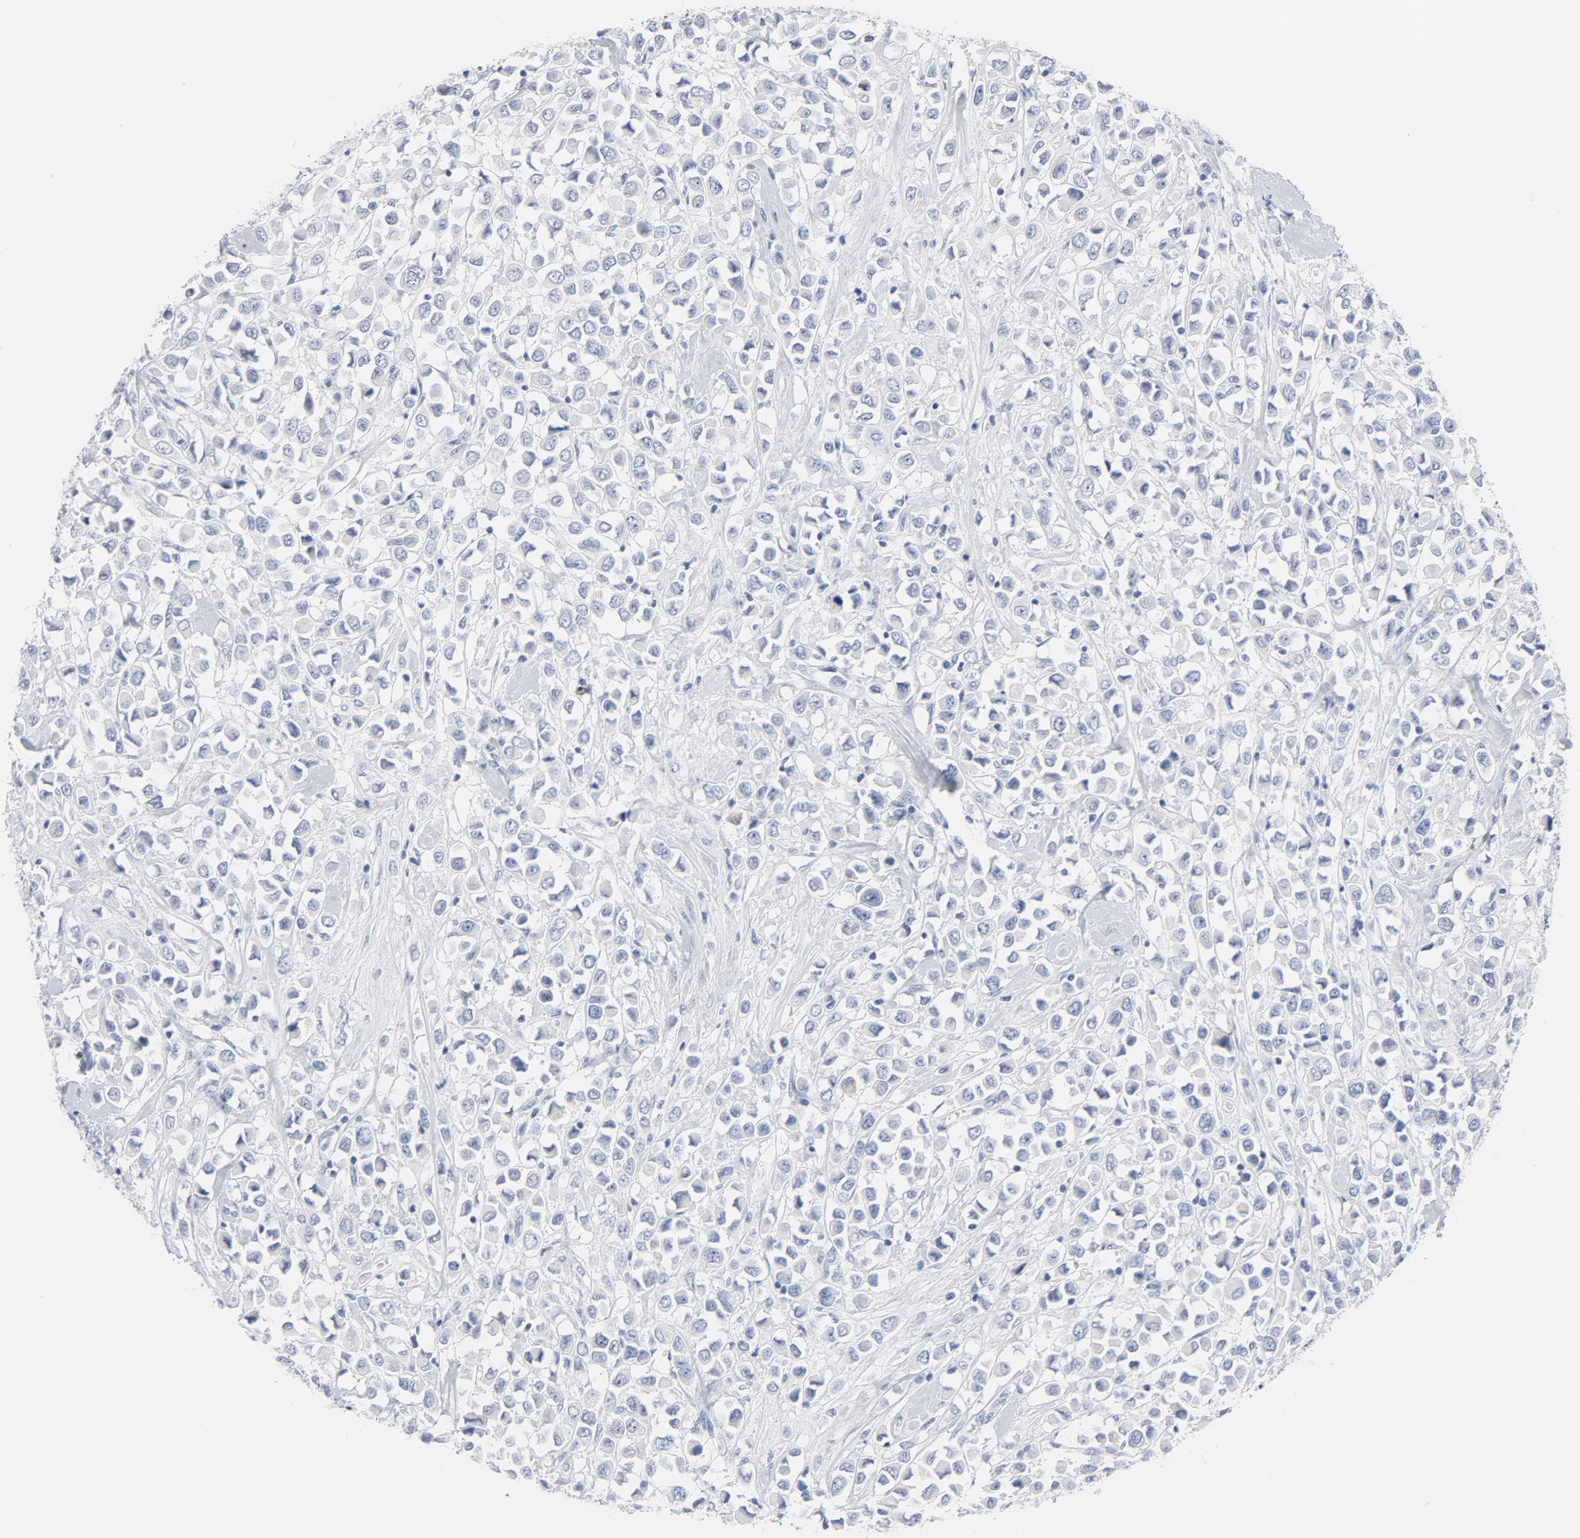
{"staining": {"intensity": "negative", "quantity": "none", "location": "none"}, "tissue": "breast cancer", "cell_type": "Tumor cells", "image_type": "cancer", "snomed": [{"axis": "morphology", "description": "Duct carcinoma"}, {"axis": "topography", "description": "Breast"}], "caption": "Immunohistochemical staining of human breast cancer exhibits no significant expression in tumor cells.", "gene": "TUBB1", "patient": {"sex": "female", "age": 61}}